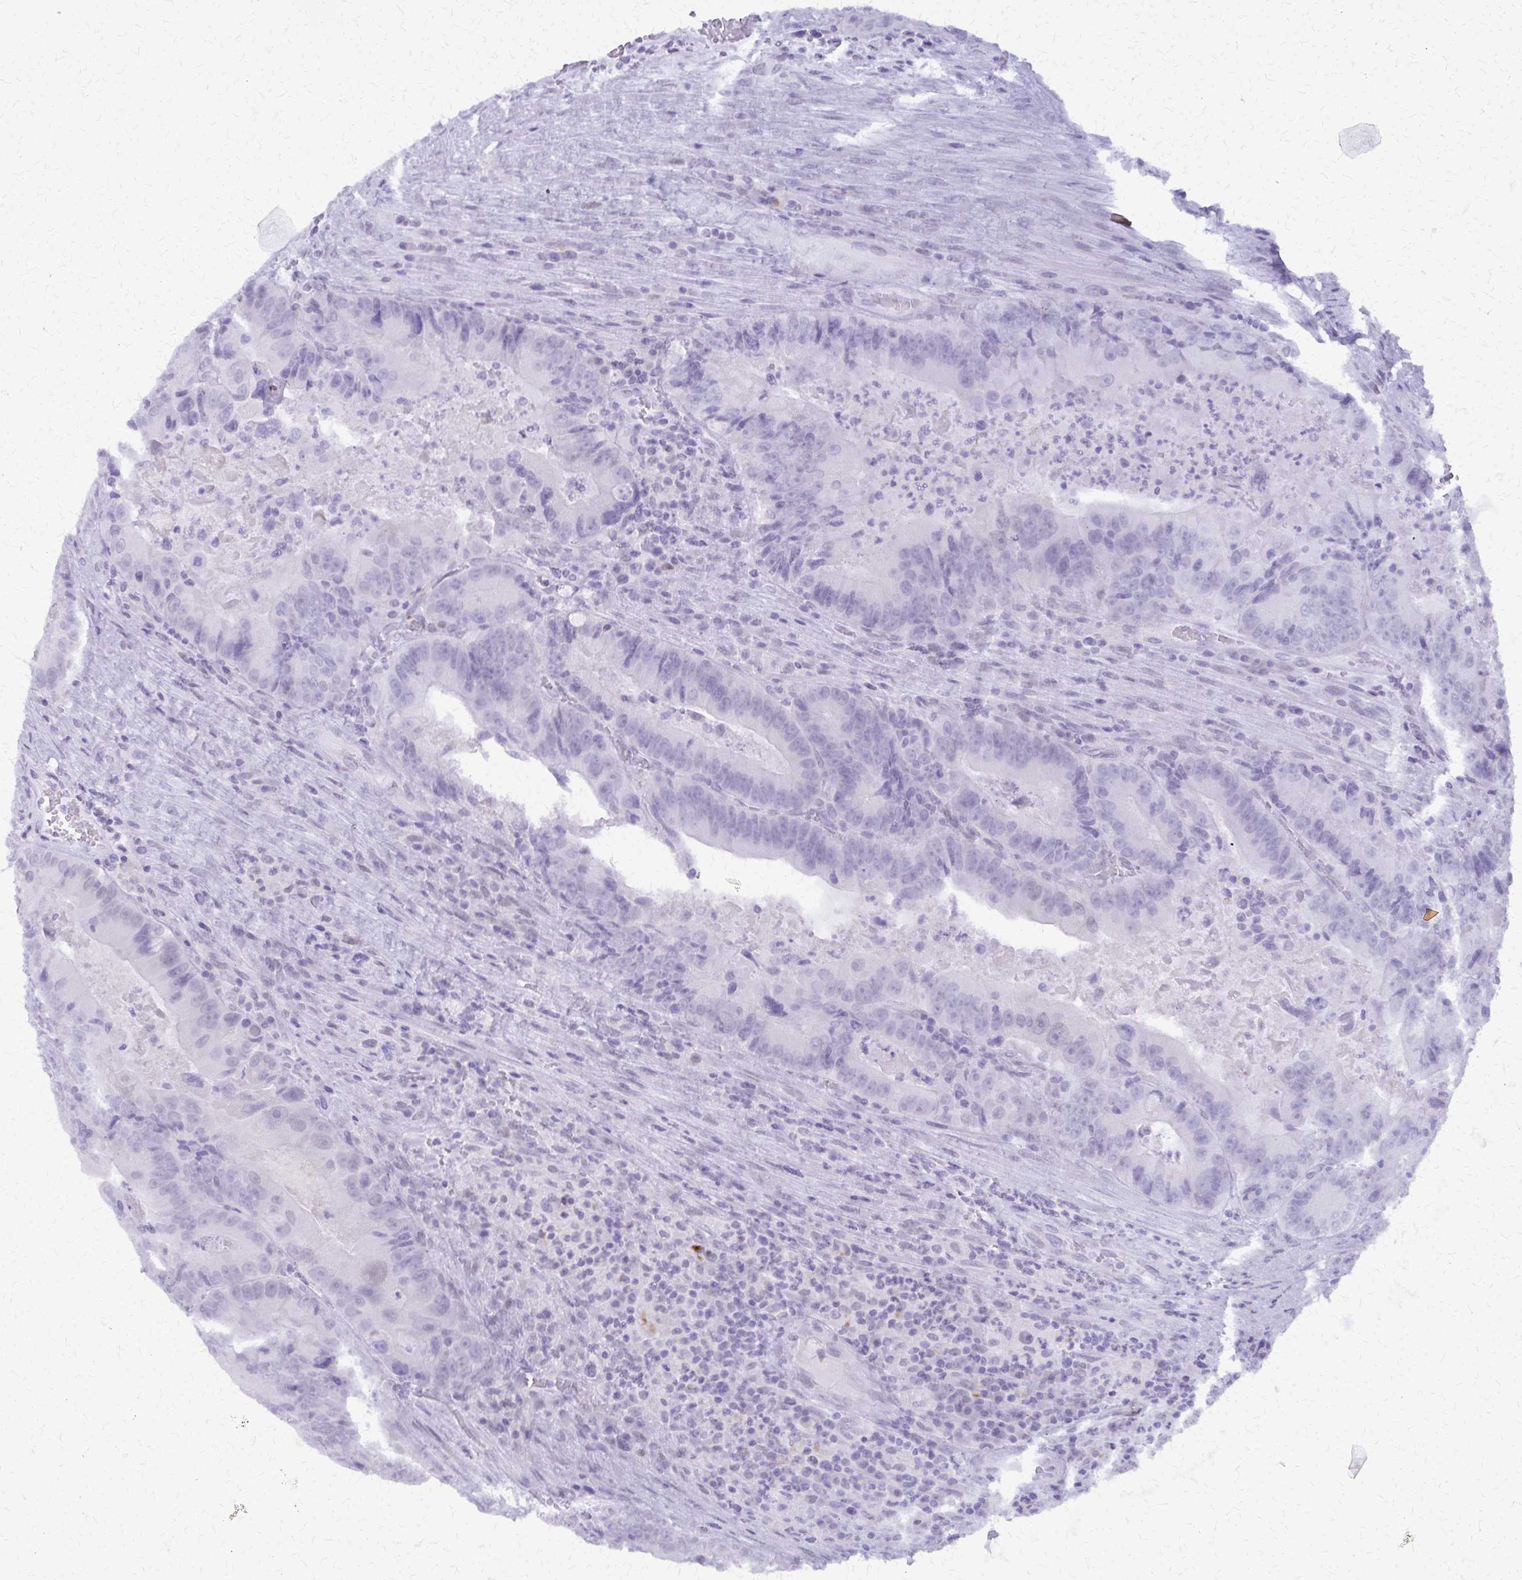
{"staining": {"intensity": "negative", "quantity": "none", "location": "none"}, "tissue": "colorectal cancer", "cell_type": "Tumor cells", "image_type": "cancer", "snomed": [{"axis": "morphology", "description": "Adenocarcinoma, NOS"}, {"axis": "topography", "description": "Colon"}], "caption": "Human colorectal cancer stained for a protein using IHC shows no positivity in tumor cells.", "gene": "FAM162B", "patient": {"sex": "female", "age": 86}}